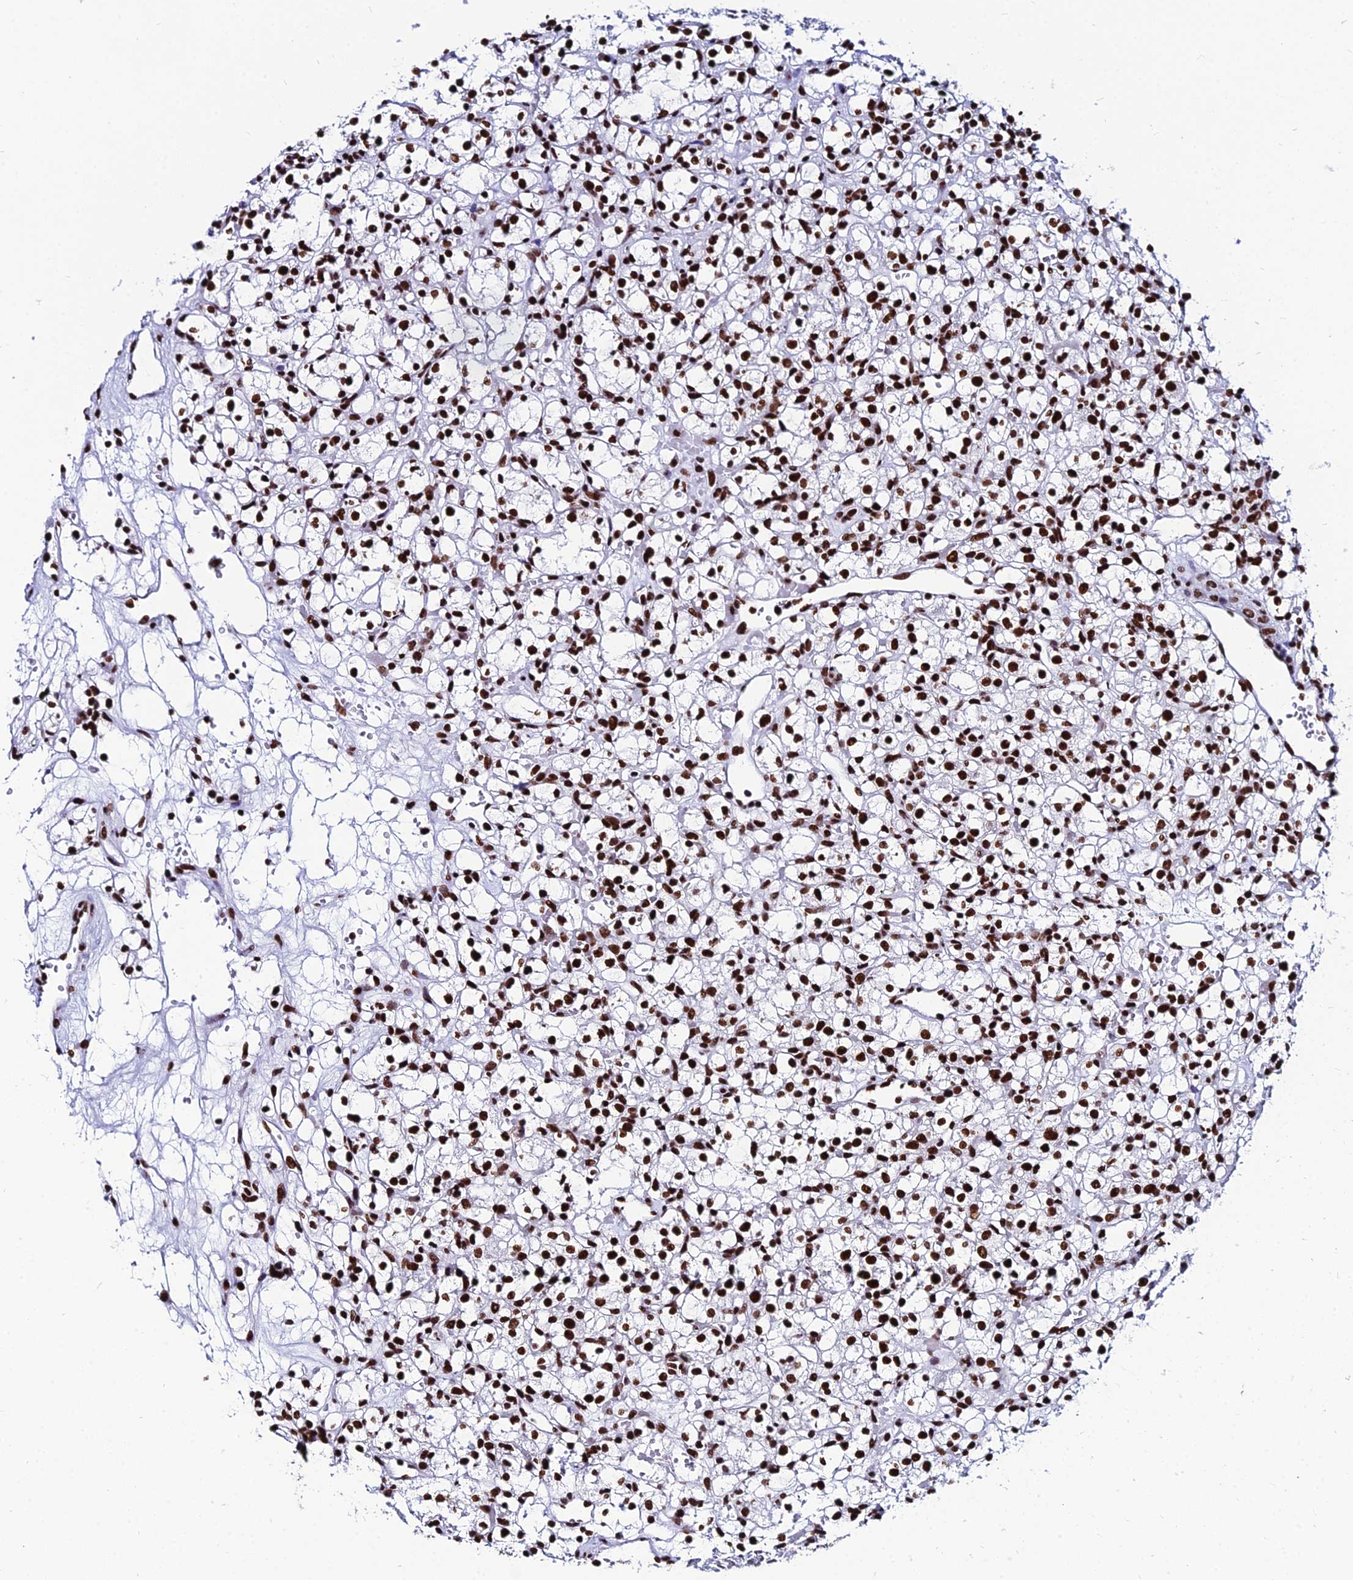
{"staining": {"intensity": "strong", "quantity": ">75%", "location": "nuclear"}, "tissue": "renal cancer", "cell_type": "Tumor cells", "image_type": "cancer", "snomed": [{"axis": "morphology", "description": "Adenocarcinoma, NOS"}, {"axis": "topography", "description": "Kidney"}], "caption": "A micrograph of renal cancer (adenocarcinoma) stained for a protein exhibits strong nuclear brown staining in tumor cells. (Stains: DAB (3,3'-diaminobenzidine) in brown, nuclei in blue, Microscopy: brightfield microscopy at high magnification).", "gene": "HNRNPH1", "patient": {"sex": "female", "age": 59}}